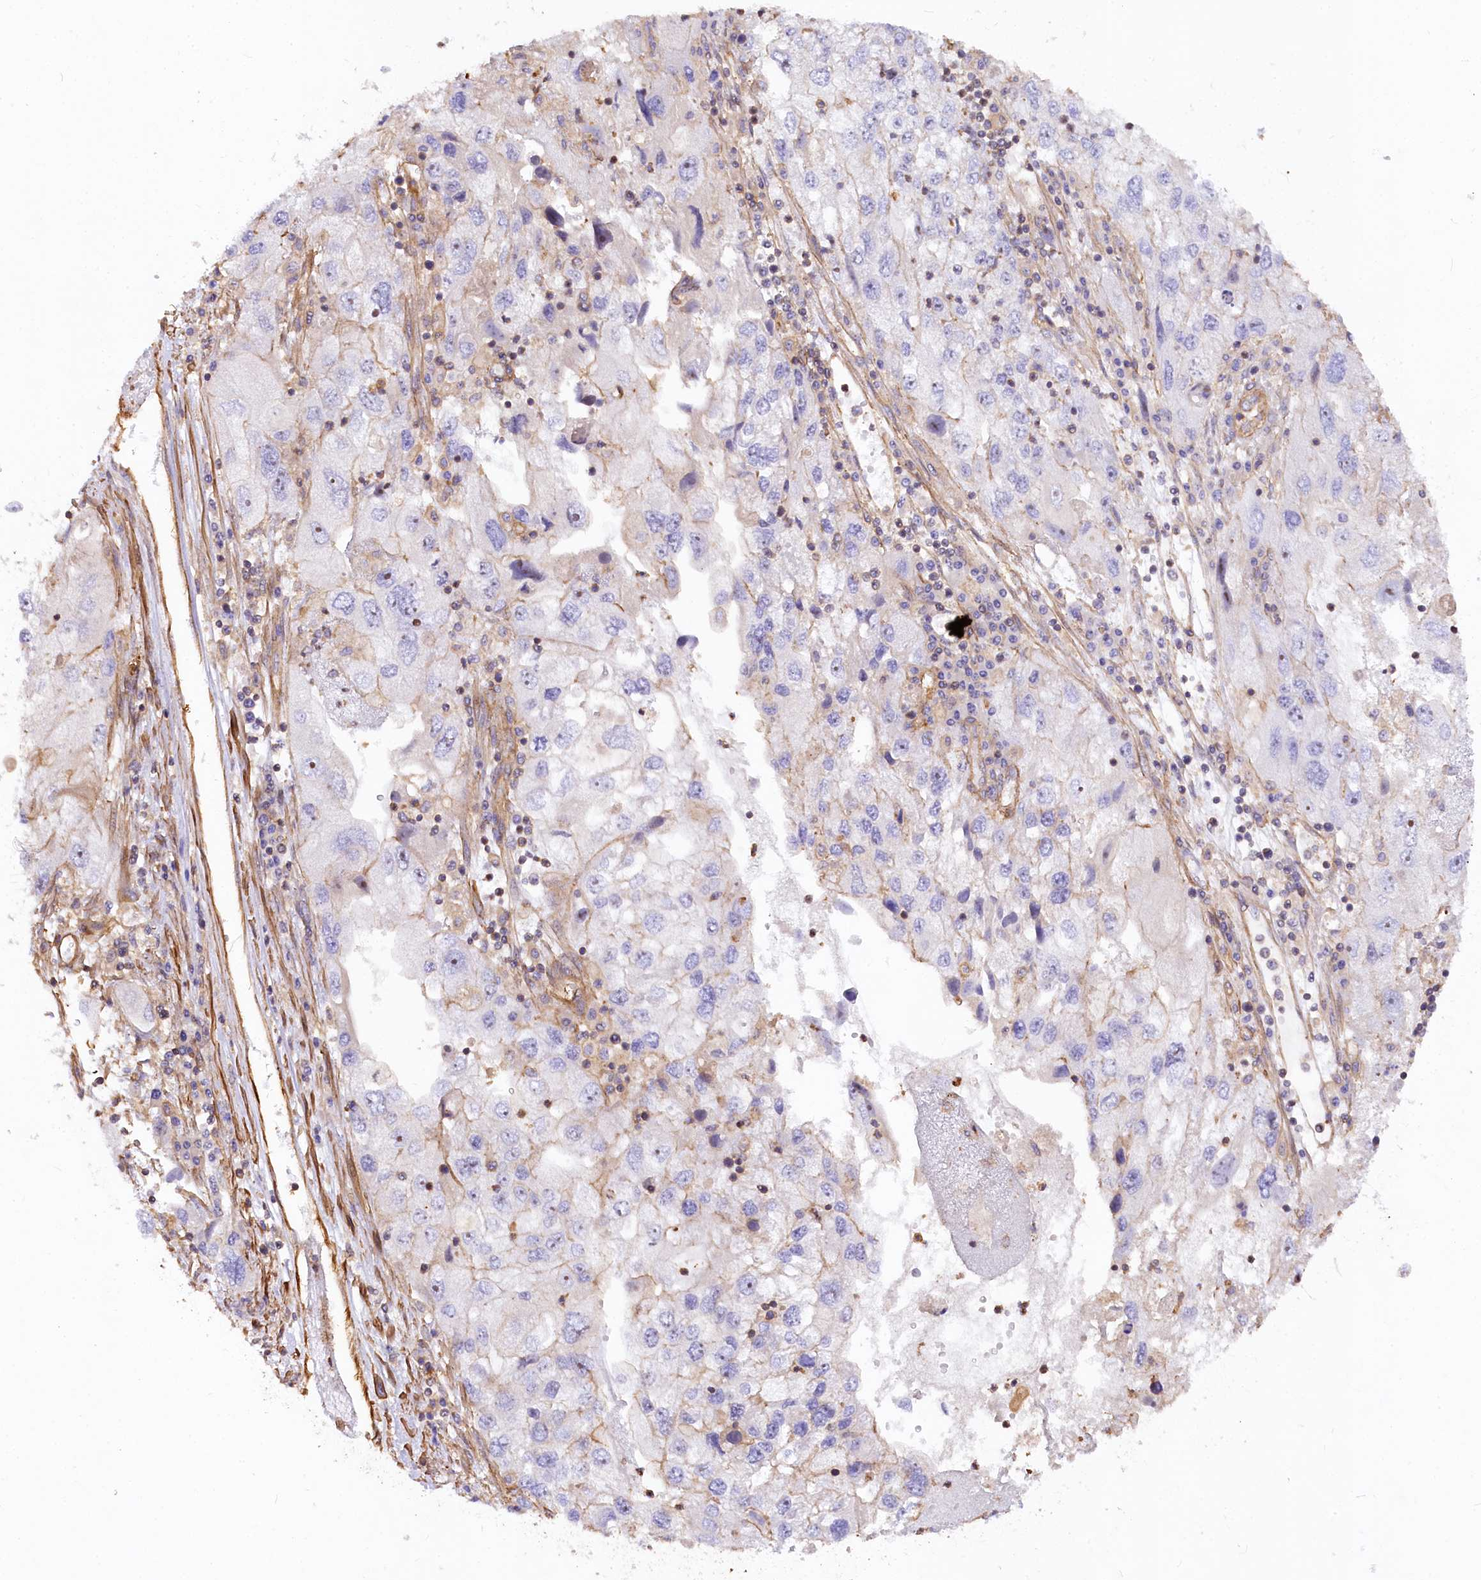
{"staining": {"intensity": "moderate", "quantity": "<25%", "location": "nuclear"}, "tissue": "endometrial cancer", "cell_type": "Tumor cells", "image_type": "cancer", "snomed": [{"axis": "morphology", "description": "Adenocarcinoma, NOS"}, {"axis": "topography", "description": "Endometrium"}], "caption": "This image shows endometrial adenocarcinoma stained with IHC to label a protein in brown. The nuclear of tumor cells show moderate positivity for the protein. Nuclei are counter-stained blue.", "gene": "WDR36", "patient": {"sex": "female", "age": 49}}